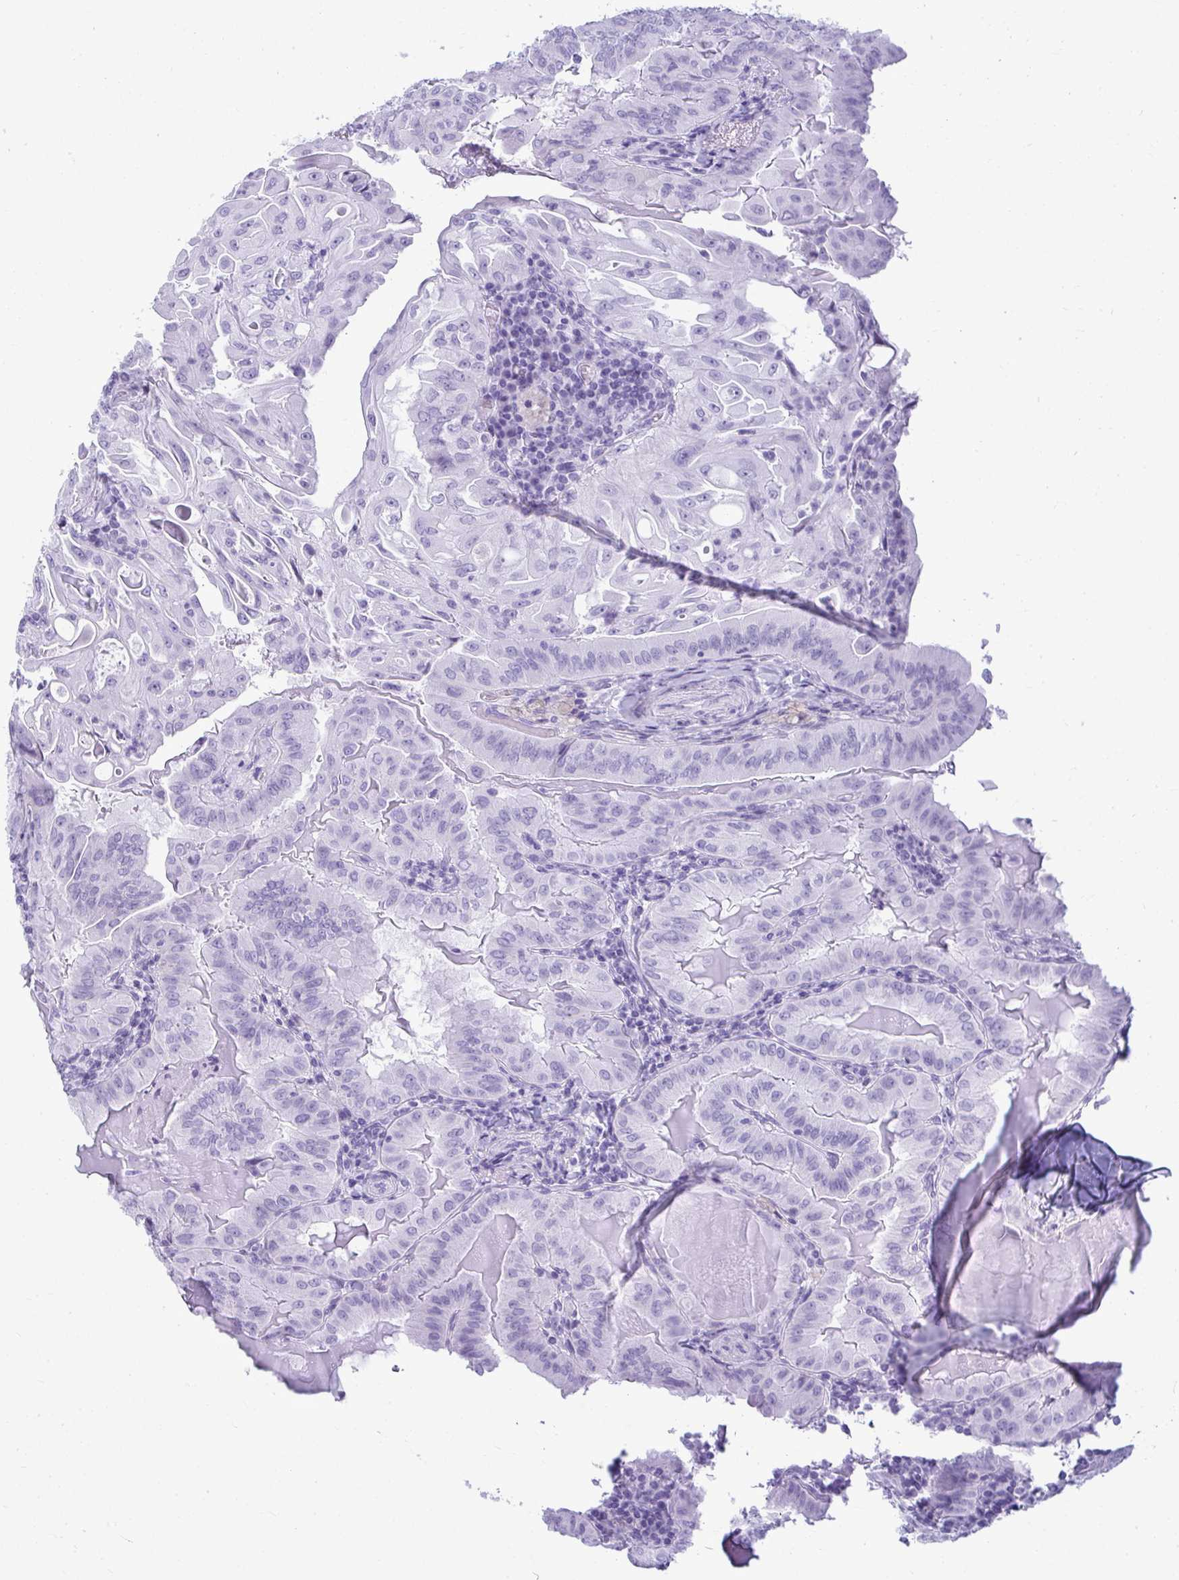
{"staining": {"intensity": "negative", "quantity": "none", "location": "none"}, "tissue": "thyroid cancer", "cell_type": "Tumor cells", "image_type": "cancer", "snomed": [{"axis": "morphology", "description": "Papillary adenocarcinoma, NOS"}, {"axis": "topography", "description": "Thyroid gland"}], "caption": "Immunohistochemical staining of human thyroid cancer displays no significant positivity in tumor cells.", "gene": "CLGN", "patient": {"sex": "female", "age": 68}}